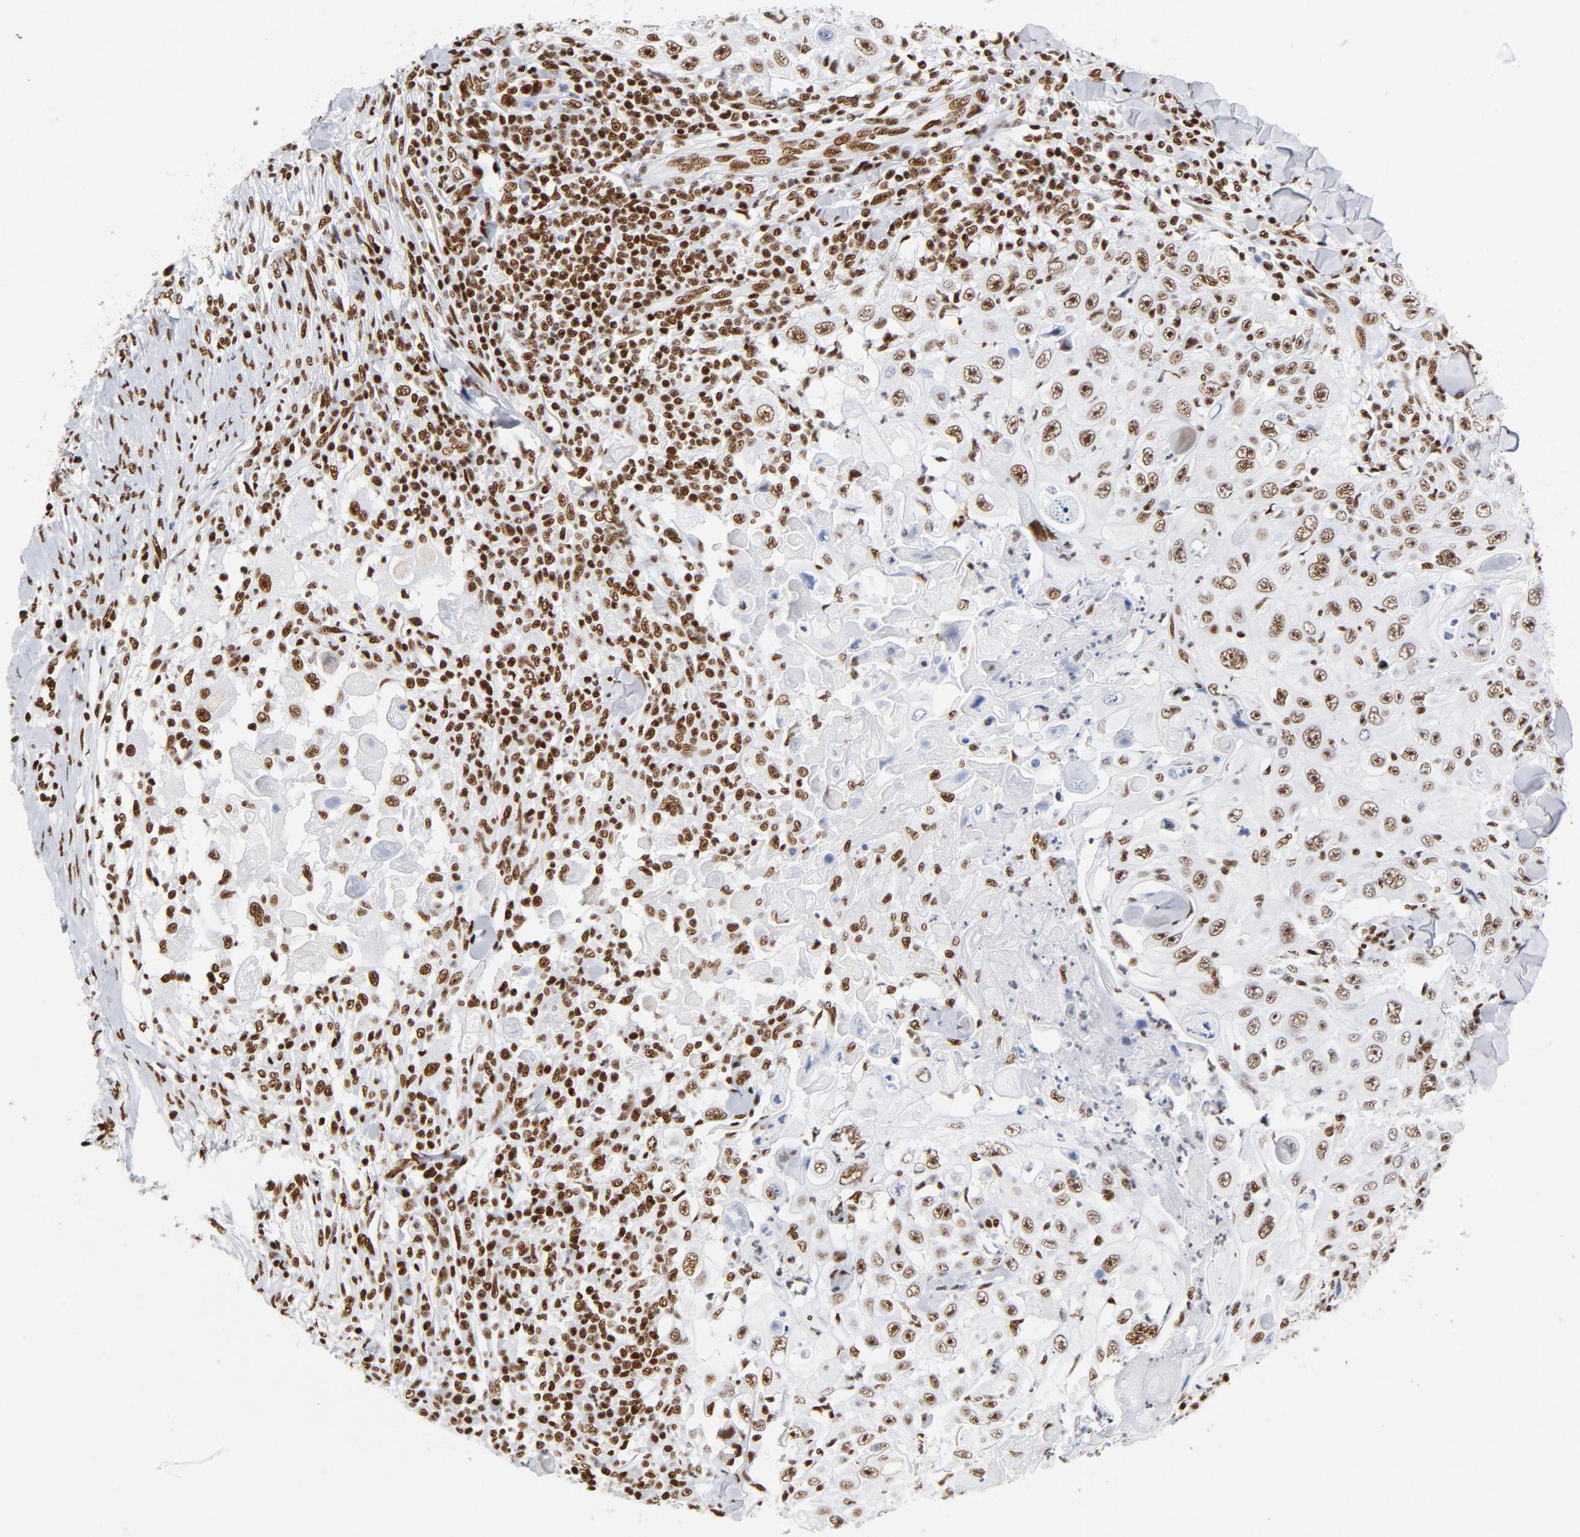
{"staining": {"intensity": "strong", "quantity": ">75%", "location": "nuclear"}, "tissue": "skin cancer", "cell_type": "Tumor cells", "image_type": "cancer", "snomed": [{"axis": "morphology", "description": "Squamous cell carcinoma, NOS"}, {"axis": "topography", "description": "Skin"}], "caption": "Immunohistochemical staining of skin cancer demonstrates strong nuclear protein staining in approximately >75% of tumor cells.", "gene": "XRCC5", "patient": {"sex": "male", "age": 86}}